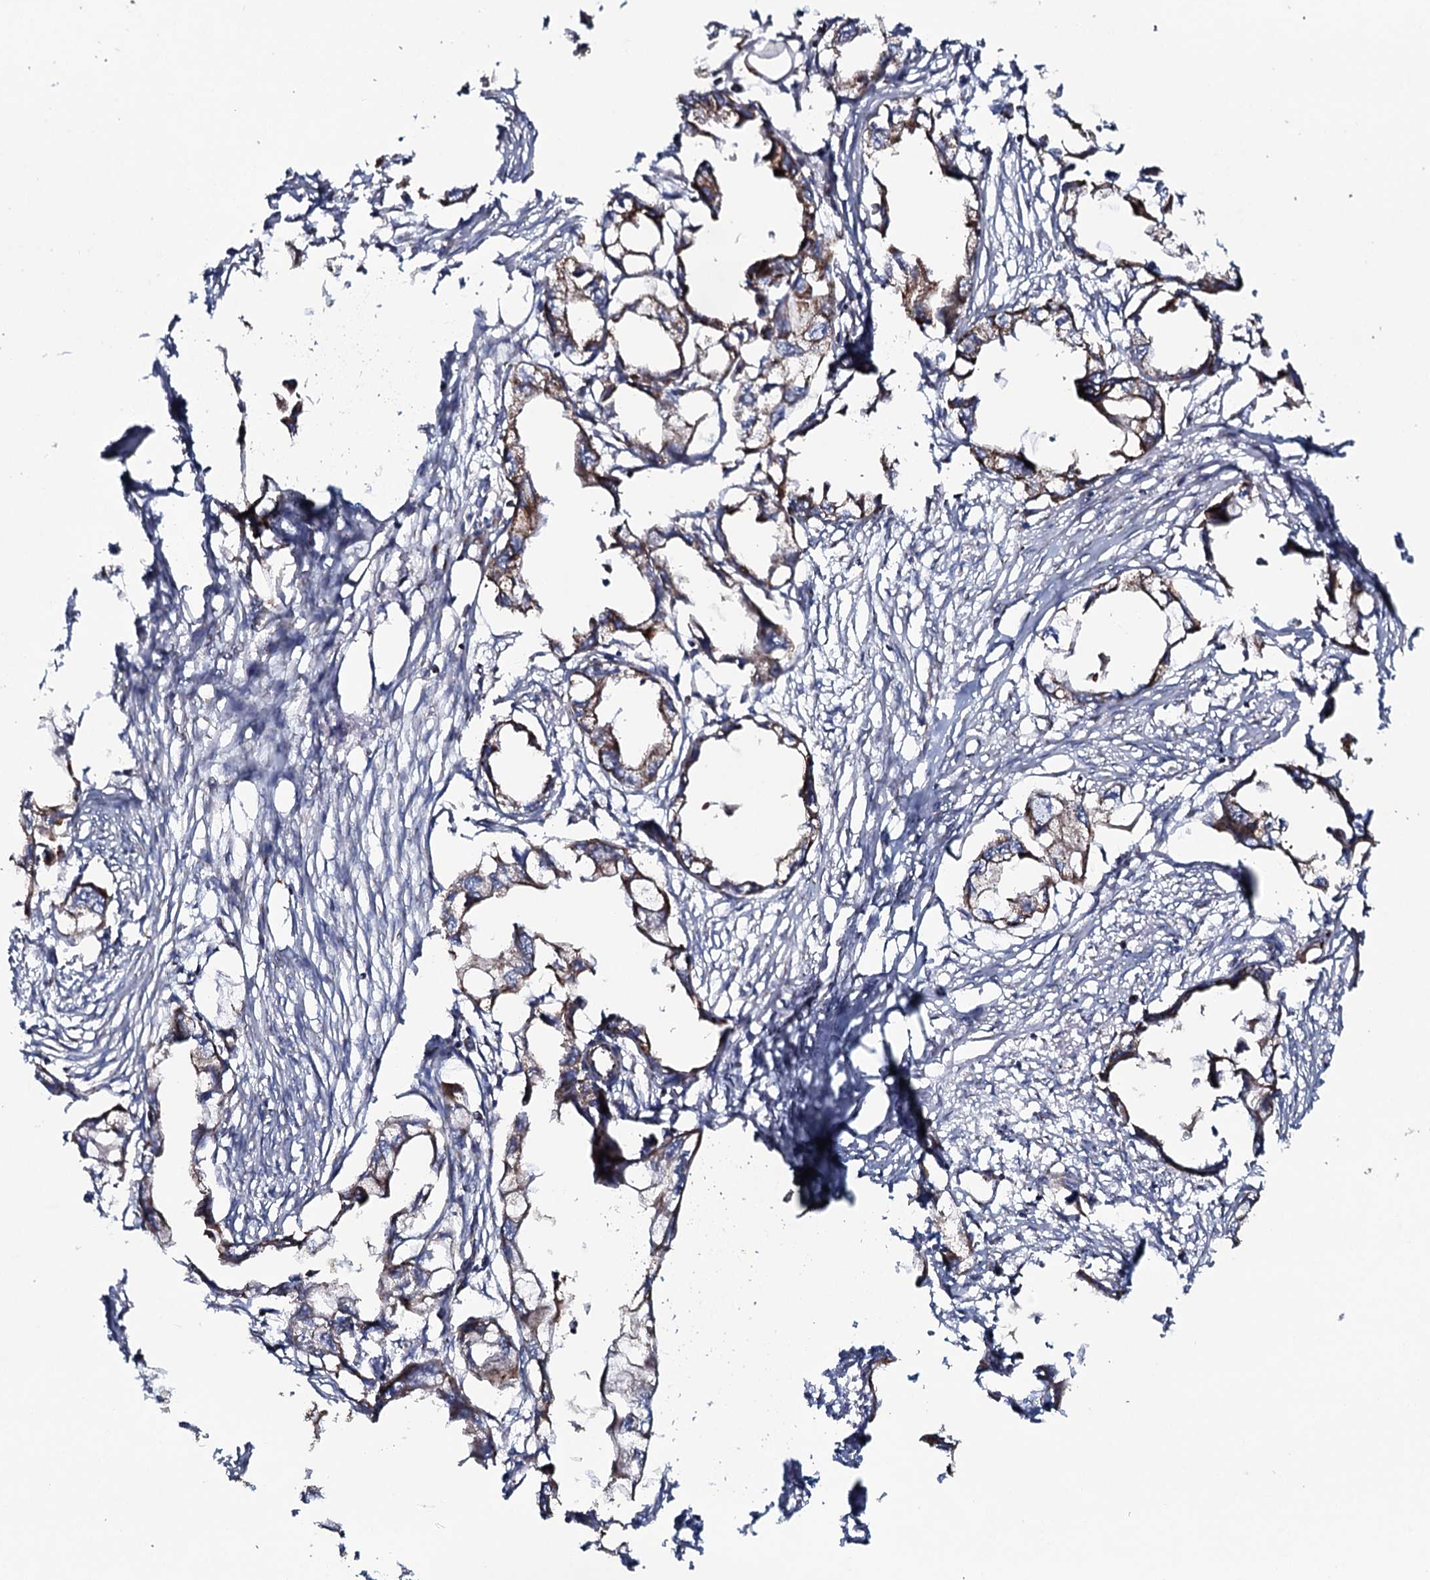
{"staining": {"intensity": "moderate", "quantity": ">75%", "location": "cytoplasmic/membranous"}, "tissue": "endometrial cancer", "cell_type": "Tumor cells", "image_type": "cancer", "snomed": [{"axis": "morphology", "description": "Adenocarcinoma, NOS"}, {"axis": "morphology", "description": "Adenocarcinoma, metastatic, NOS"}, {"axis": "topography", "description": "Adipose tissue"}, {"axis": "topography", "description": "Endometrium"}], "caption": "A high-resolution micrograph shows immunohistochemistry (IHC) staining of endometrial cancer (metastatic adenocarcinoma), which reveals moderate cytoplasmic/membranous expression in approximately >75% of tumor cells. Nuclei are stained in blue.", "gene": "EVC2", "patient": {"sex": "female", "age": 67}}